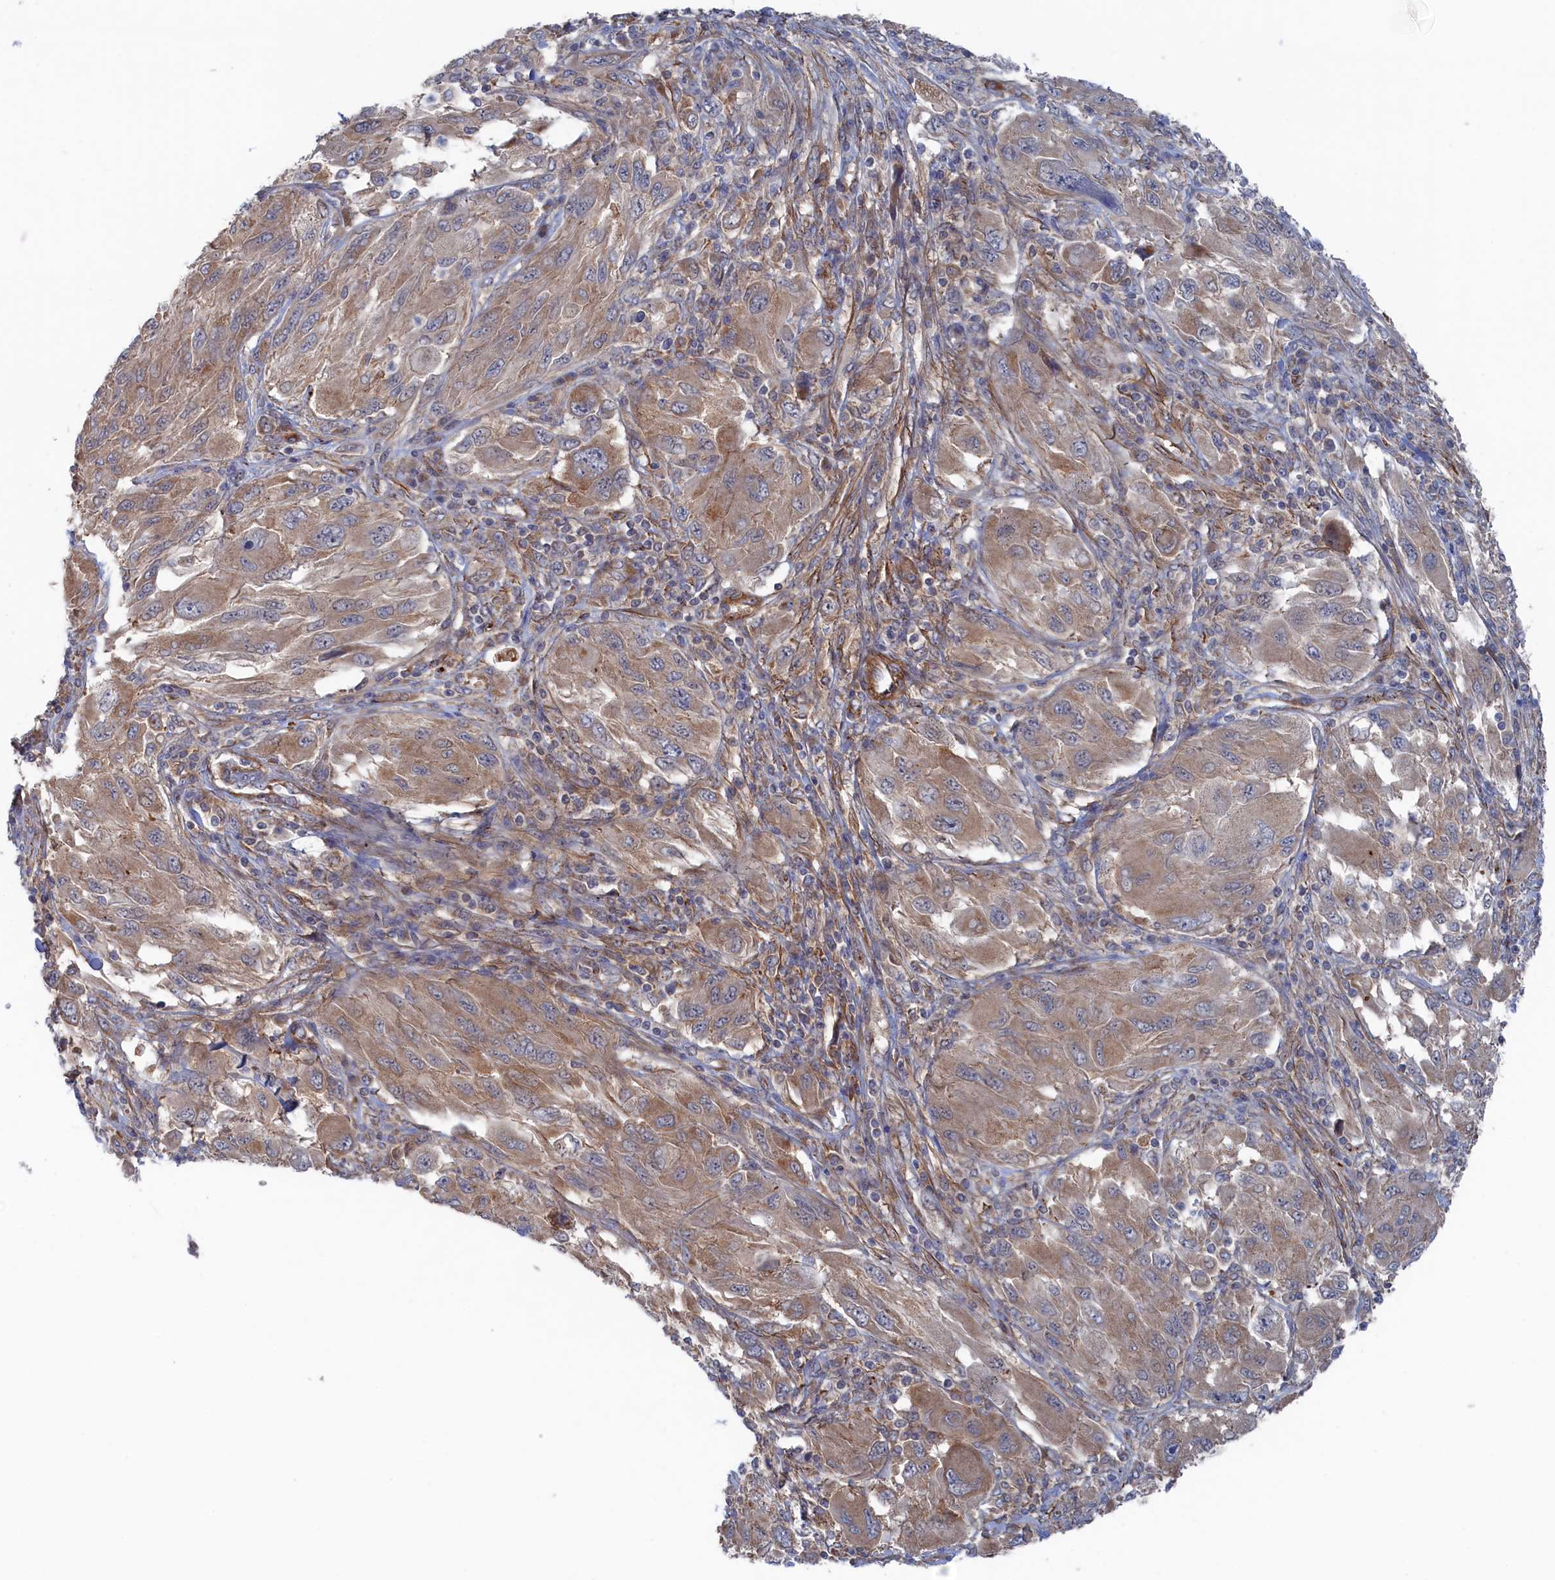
{"staining": {"intensity": "weak", "quantity": ">75%", "location": "cytoplasmic/membranous"}, "tissue": "melanoma", "cell_type": "Tumor cells", "image_type": "cancer", "snomed": [{"axis": "morphology", "description": "Malignant melanoma, NOS"}, {"axis": "topography", "description": "Skin"}], "caption": "Tumor cells reveal low levels of weak cytoplasmic/membranous staining in approximately >75% of cells in human malignant melanoma.", "gene": "FILIP1L", "patient": {"sex": "female", "age": 91}}